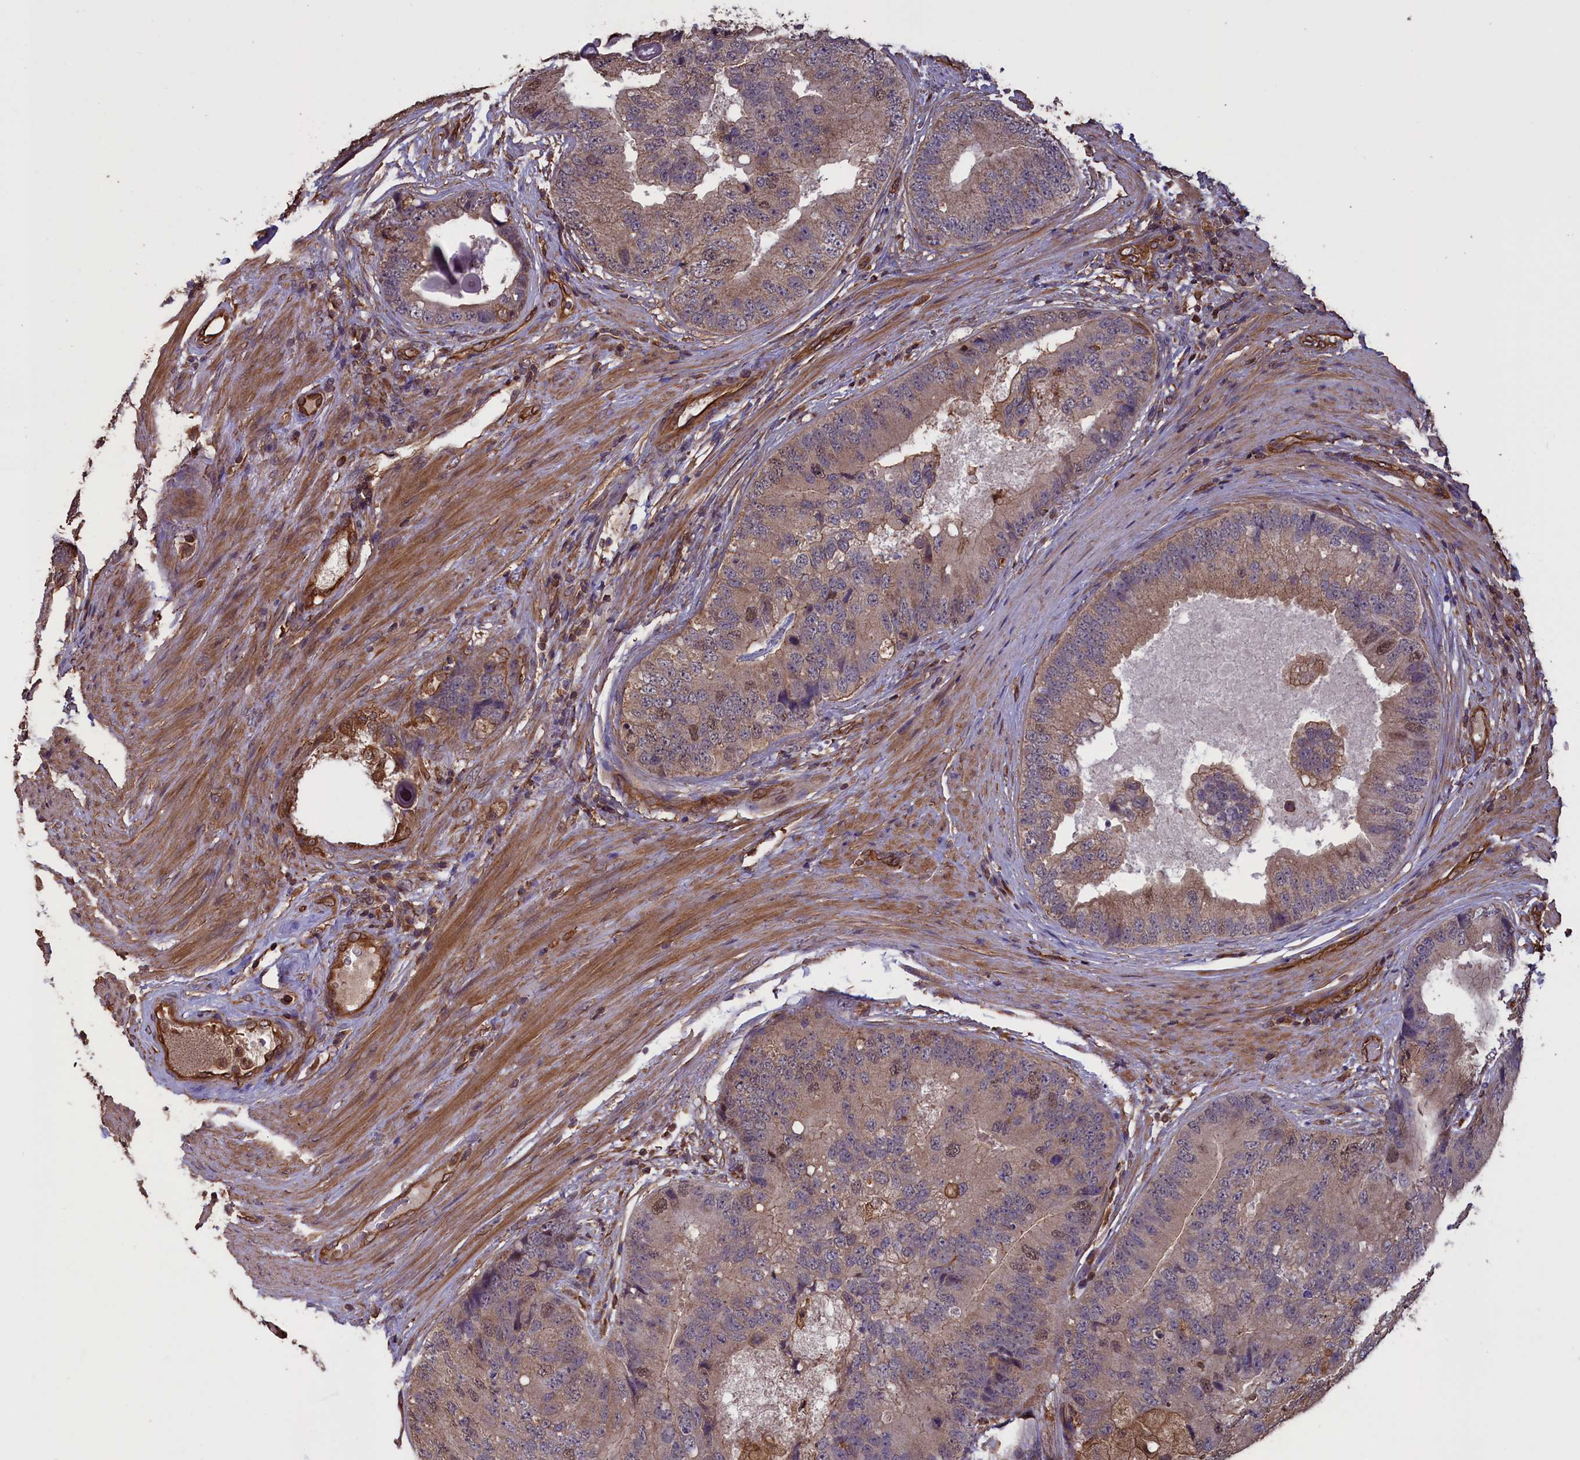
{"staining": {"intensity": "moderate", "quantity": "<25%", "location": "cytoplasmic/membranous,nuclear"}, "tissue": "prostate cancer", "cell_type": "Tumor cells", "image_type": "cancer", "snomed": [{"axis": "morphology", "description": "Adenocarcinoma, High grade"}, {"axis": "topography", "description": "Prostate"}], "caption": "This is an image of IHC staining of prostate high-grade adenocarcinoma, which shows moderate expression in the cytoplasmic/membranous and nuclear of tumor cells.", "gene": "DAPK3", "patient": {"sex": "male", "age": 70}}